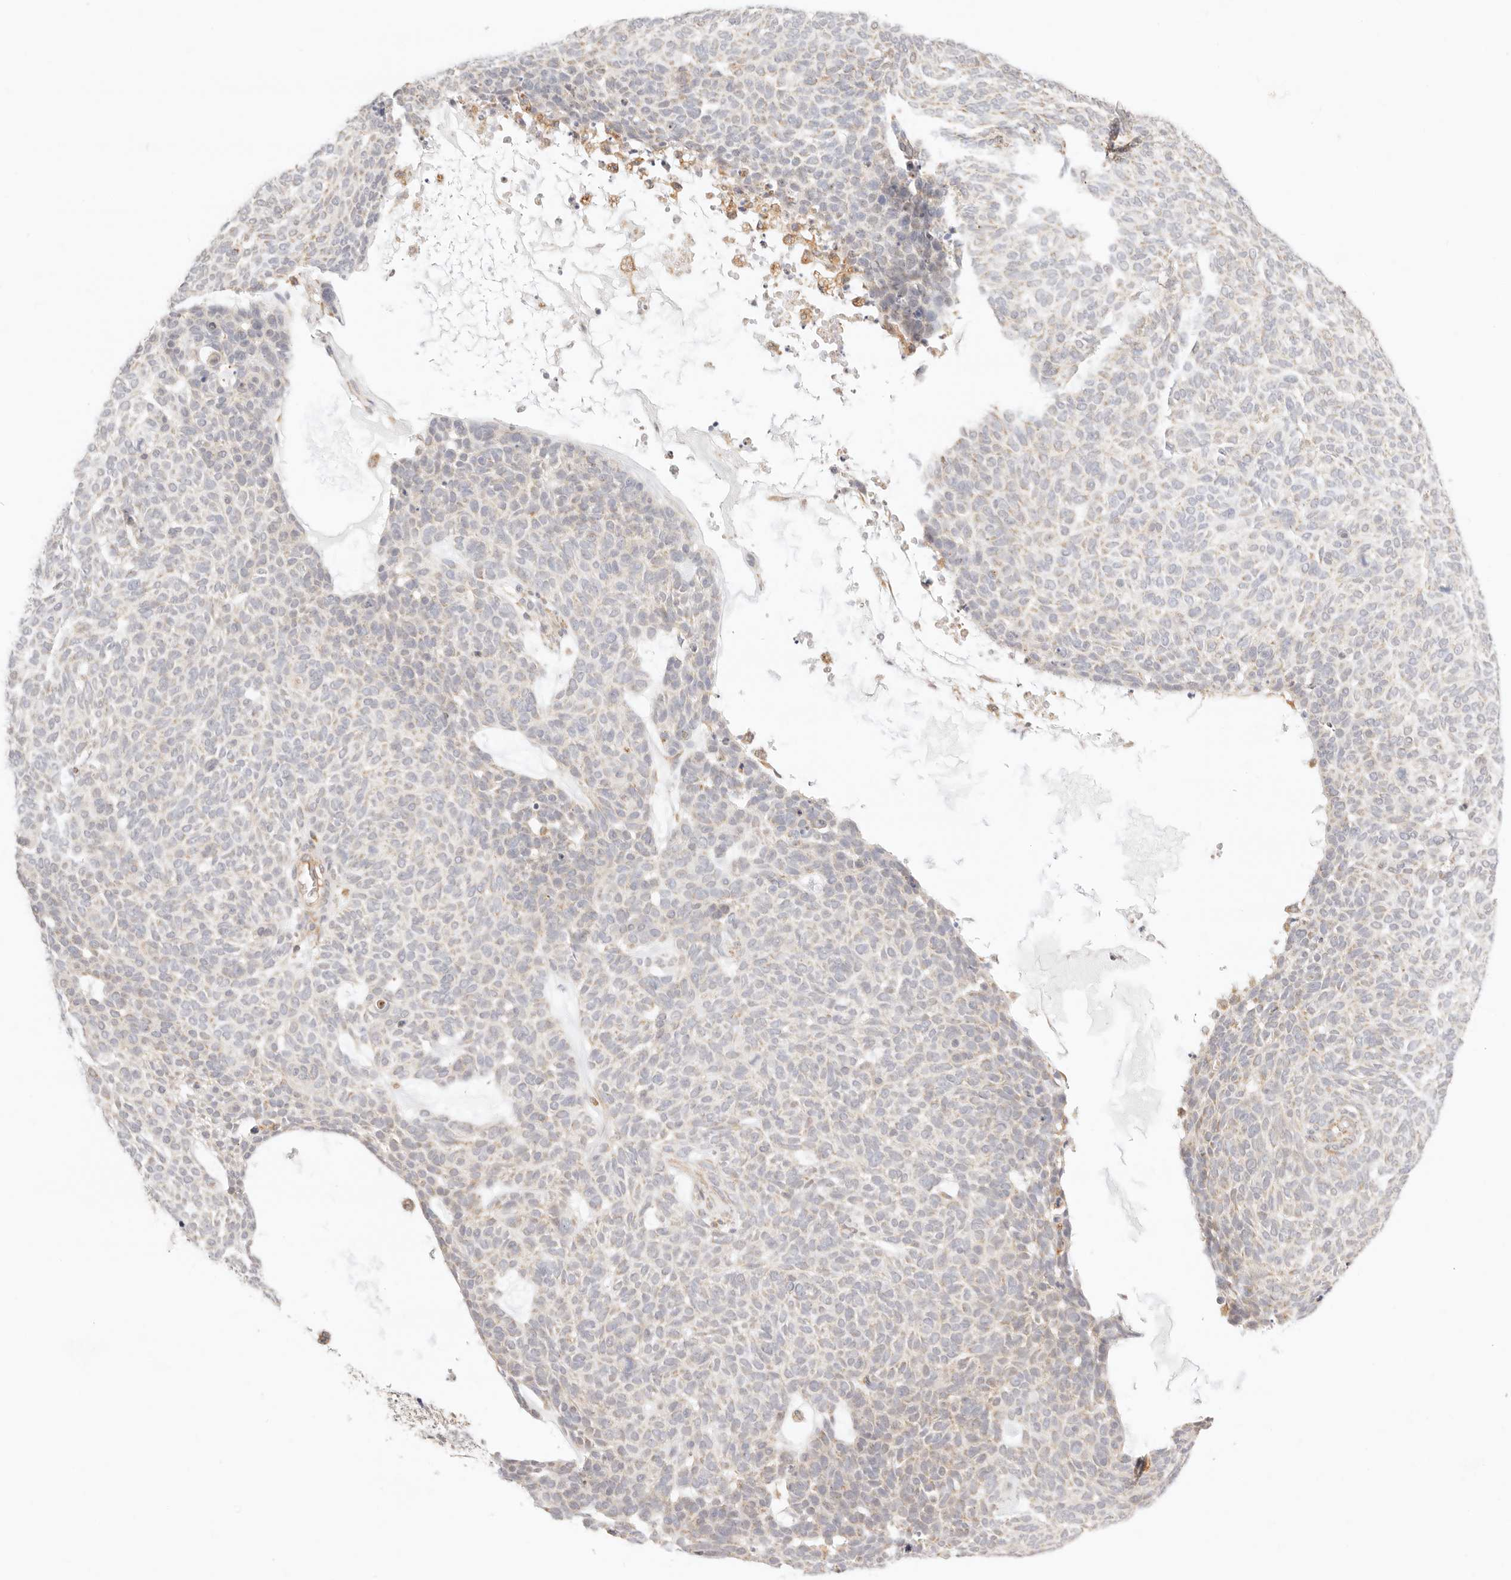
{"staining": {"intensity": "weak", "quantity": "<25%", "location": "cytoplasmic/membranous"}, "tissue": "skin cancer", "cell_type": "Tumor cells", "image_type": "cancer", "snomed": [{"axis": "morphology", "description": "Squamous cell carcinoma, NOS"}, {"axis": "topography", "description": "Skin"}], "caption": "A histopathology image of human squamous cell carcinoma (skin) is negative for staining in tumor cells.", "gene": "ZC3H11A", "patient": {"sex": "female", "age": 90}}